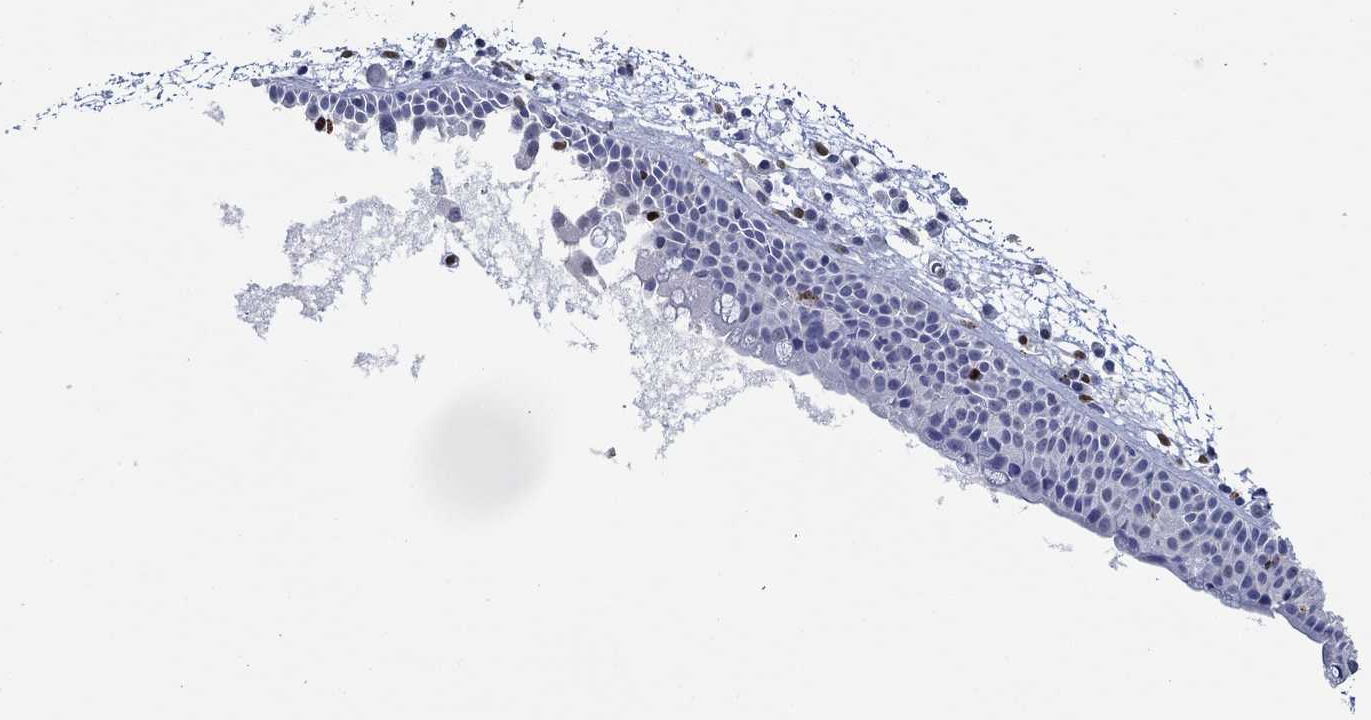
{"staining": {"intensity": "negative", "quantity": "none", "location": "none"}, "tissue": "nasopharynx", "cell_type": "Respiratory epithelial cells", "image_type": "normal", "snomed": [{"axis": "morphology", "description": "Normal tissue, NOS"}, {"axis": "topography", "description": "Nasopharynx"}], "caption": "IHC of normal human nasopharynx exhibits no staining in respiratory epithelial cells.", "gene": "GATA2", "patient": {"sex": "male", "age": 61}}